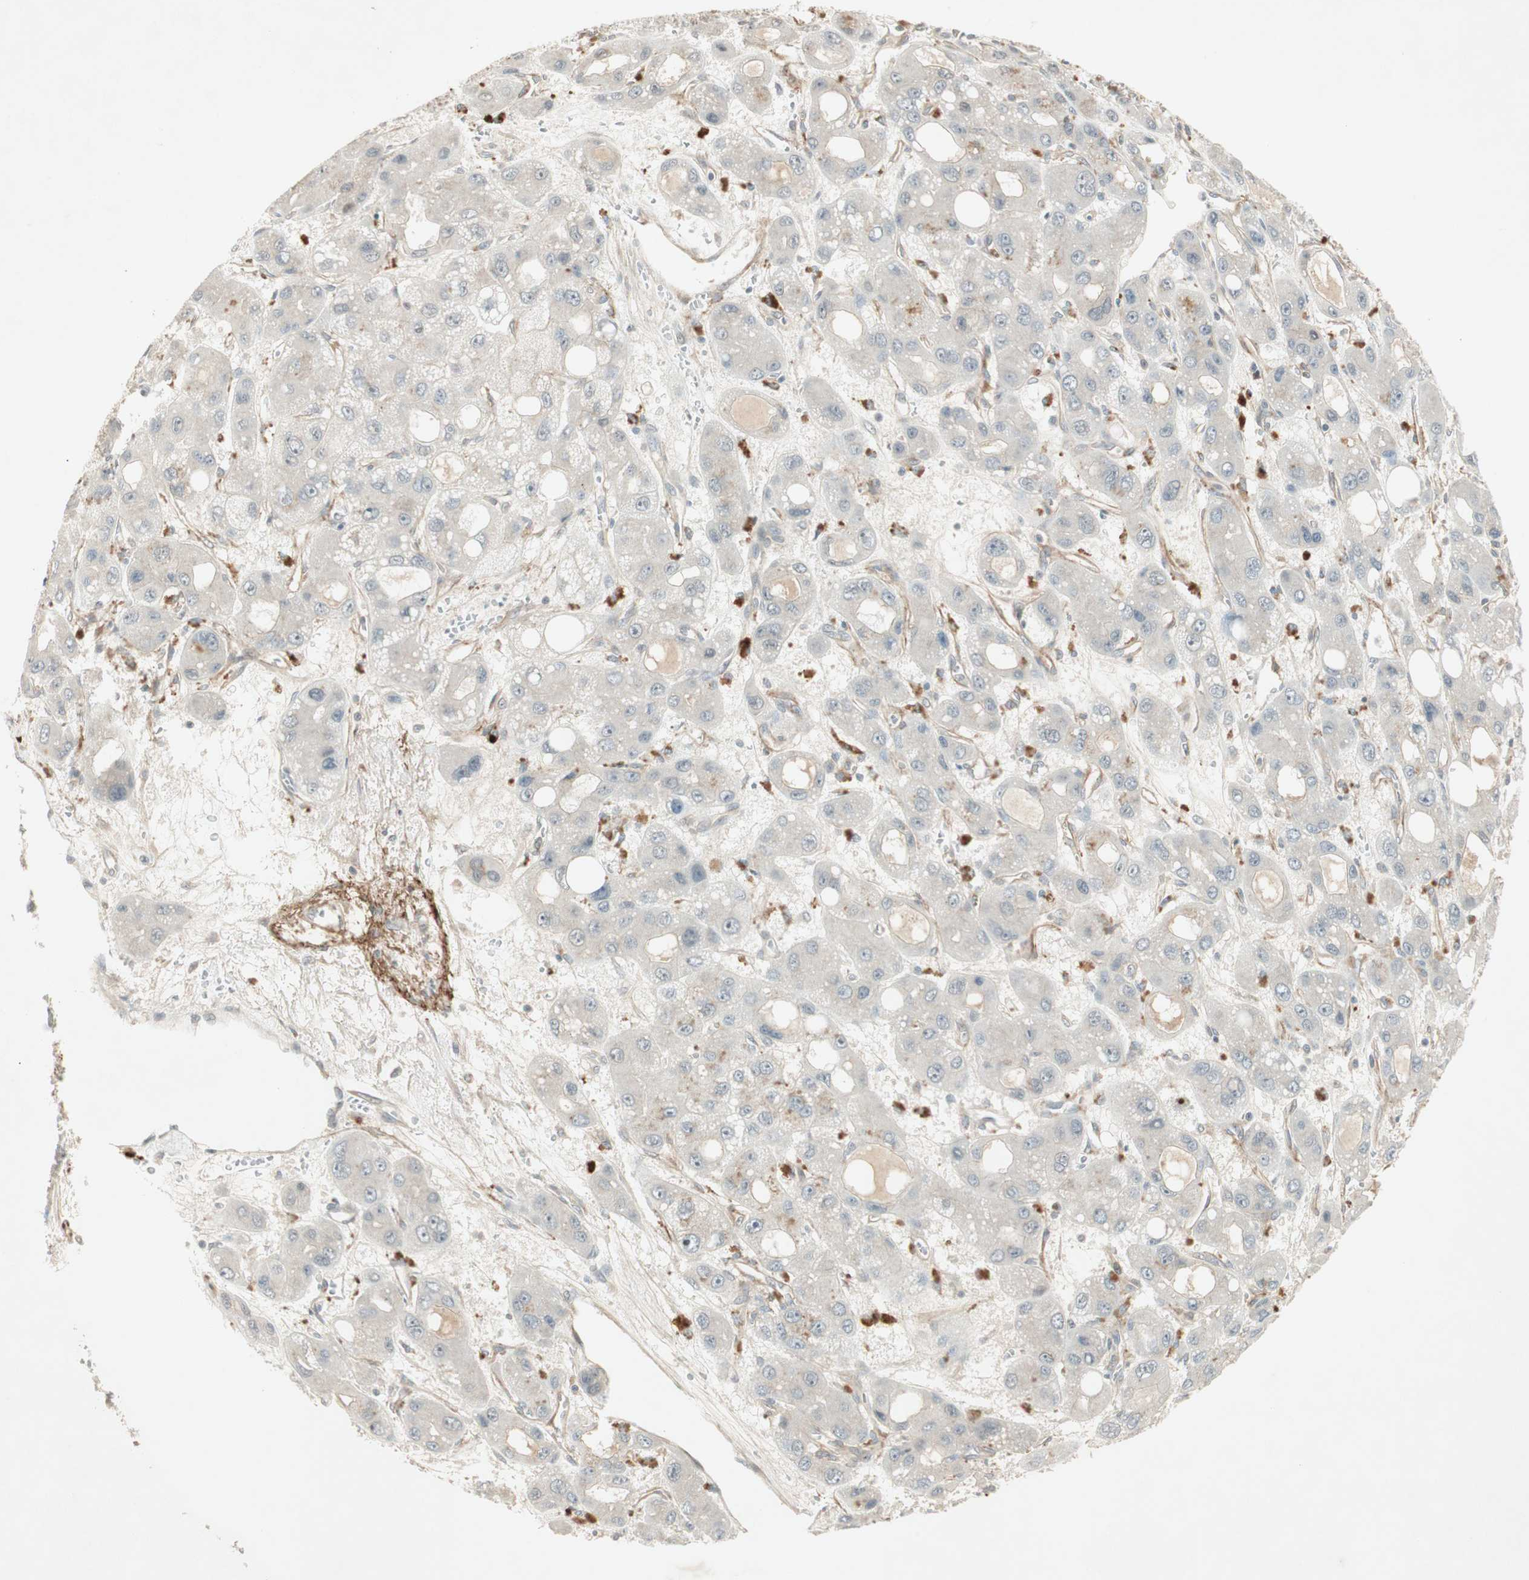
{"staining": {"intensity": "negative", "quantity": "none", "location": "none"}, "tissue": "liver cancer", "cell_type": "Tumor cells", "image_type": "cancer", "snomed": [{"axis": "morphology", "description": "Carcinoma, Hepatocellular, NOS"}, {"axis": "topography", "description": "Liver"}], "caption": "Protein analysis of liver cancer (hepatocellular carcinoma) demonstrates no significant expression in tumor cells.", "gene": "RNGTT", "patient": {"sex": "male", "age": 55}}